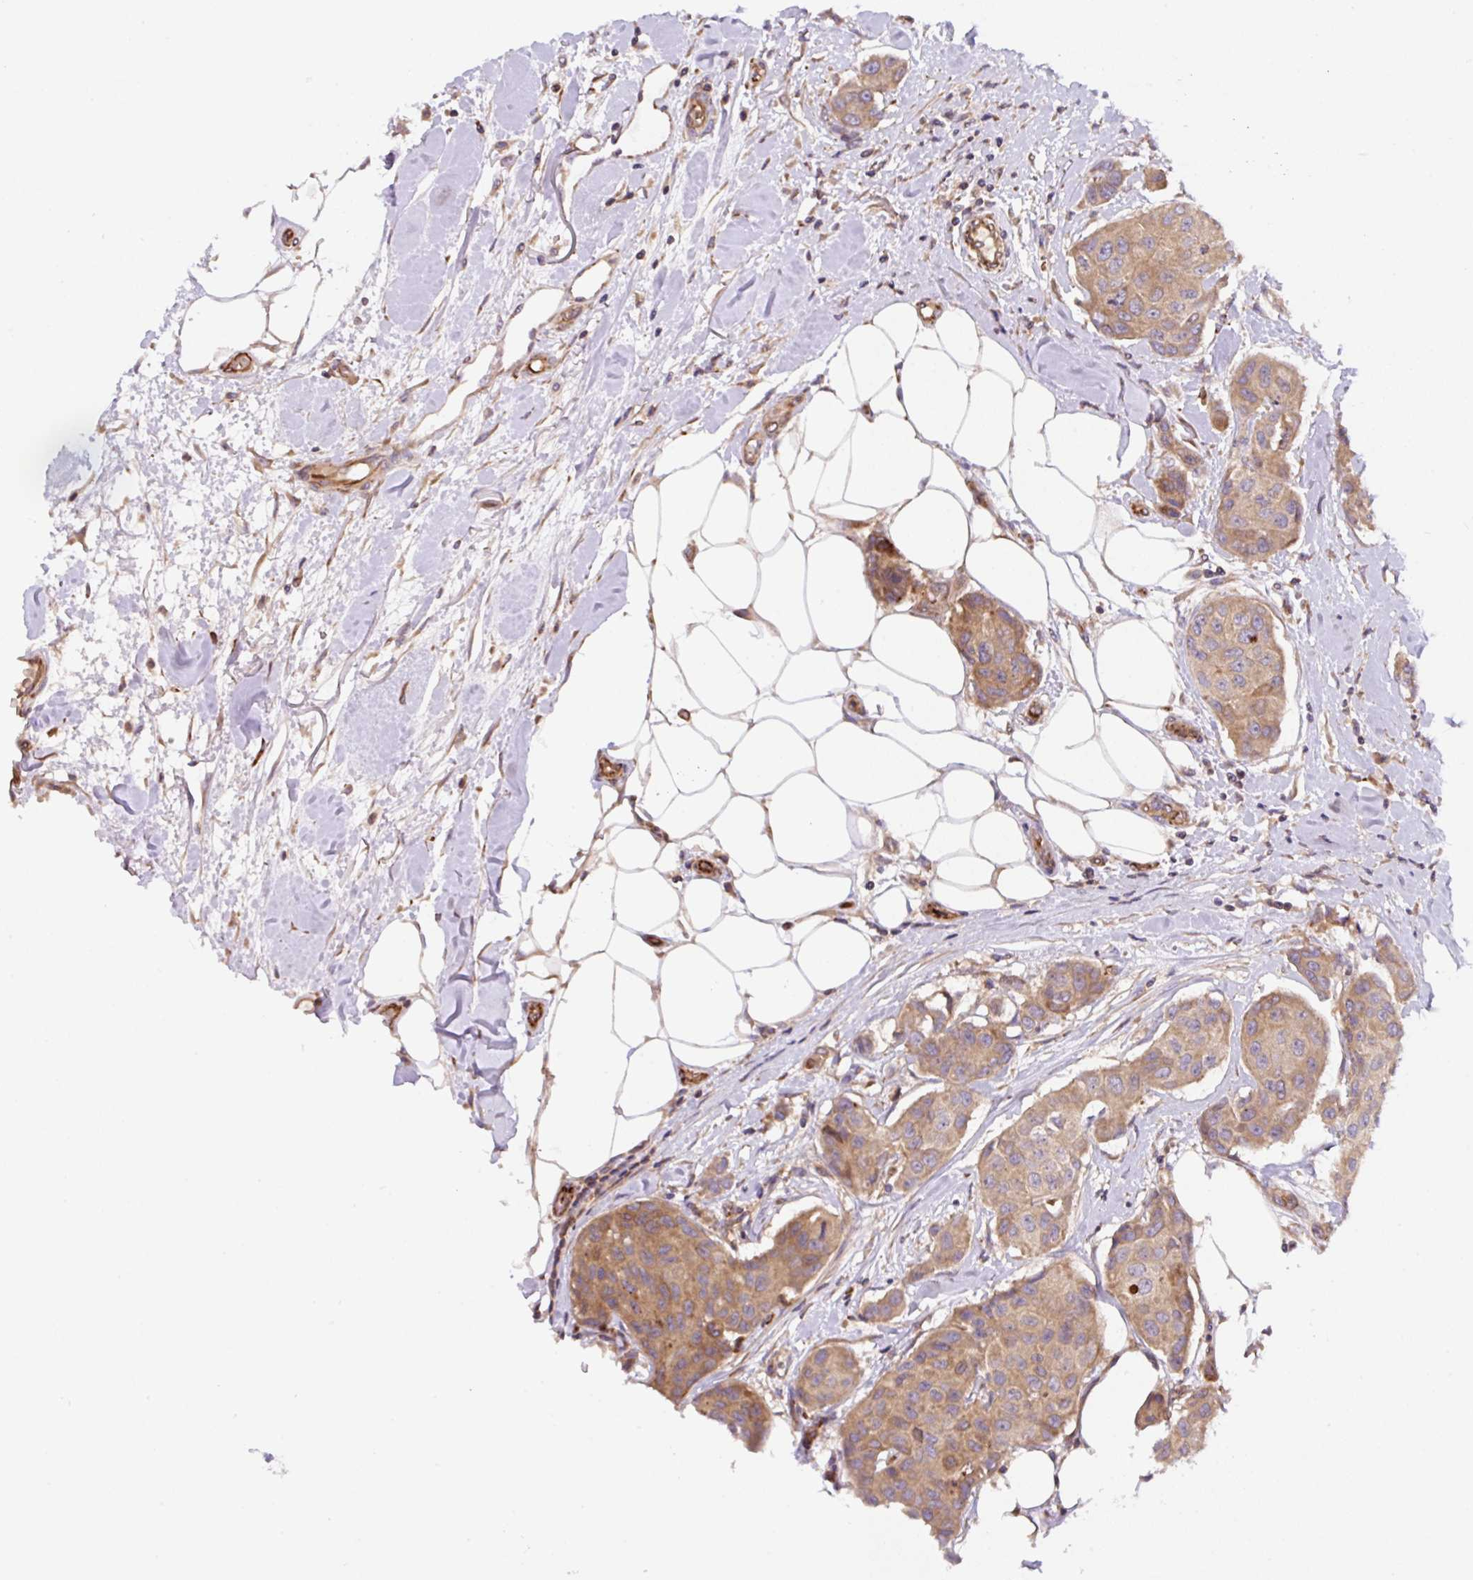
{"staining": {"intensity": "moderate", "quantity": ">75%", "location": "cytoplasmic/membranous"}, "tissue": "breast cancer", "cell_type": "Tumor cells", "image_type": "cancer", "snomed": [{"axis": "morphology", "description": "Duct carcinoma"}, {"axis": "topography", "description": "Breast"}, {"axis": "topography", "description": "Lymph node"}], "caption": "IHC histopathology image of neoplastic tissue: invasive ductal carcinoma (breast) stained using immunohistochemistry (IHC) reveals medium levels of moderate protein expression localized specifically in the cytoplasmic/membranous of tumor cells, appearing as a cytoplasmic/membranous brown color.", "gene": "APOBEC3D", "patient": {"sex": "female", "age": 80}}